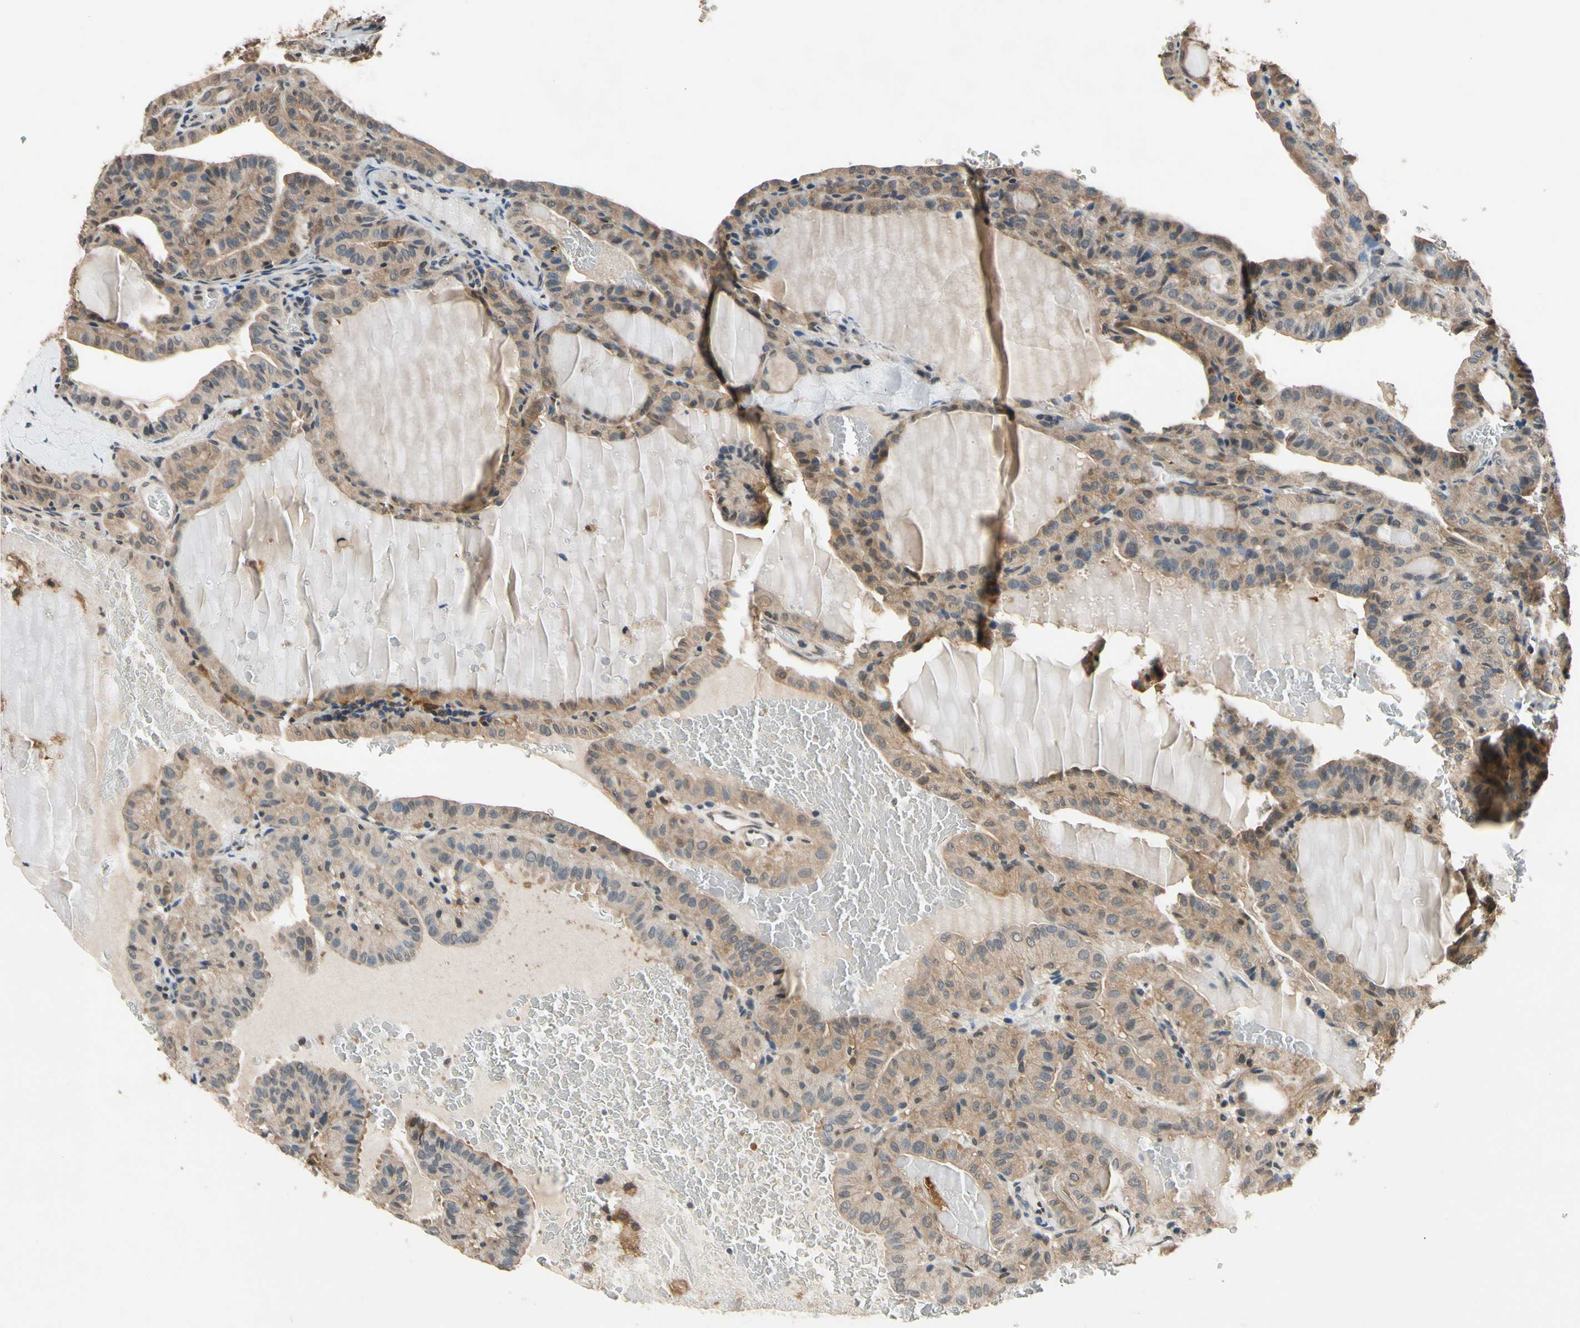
{"staining": {"intensity": "moderate", "quantity": ">75%", "location": "cytoplasmic/membranous"}, "tissue": "thyroid cancer", "cell_type": "Tumor cells", "image_type": "cancer", "snomed": [{"axis": "morphology", "description": "Papillary adenocarcinoma, NOS"}, {"axis": "topography", "description": "Thyroid gland"}], "caption": "This photomicrograph reveals immunohistochemistry (IHC) staining of thyroid papillary adenocarcinoma, with medium moderate cytoplasmic/membranous positivity in about >75% of tumor cells.", "gene": "GCLC", "patient": {"sex": "male", "age": 77}}